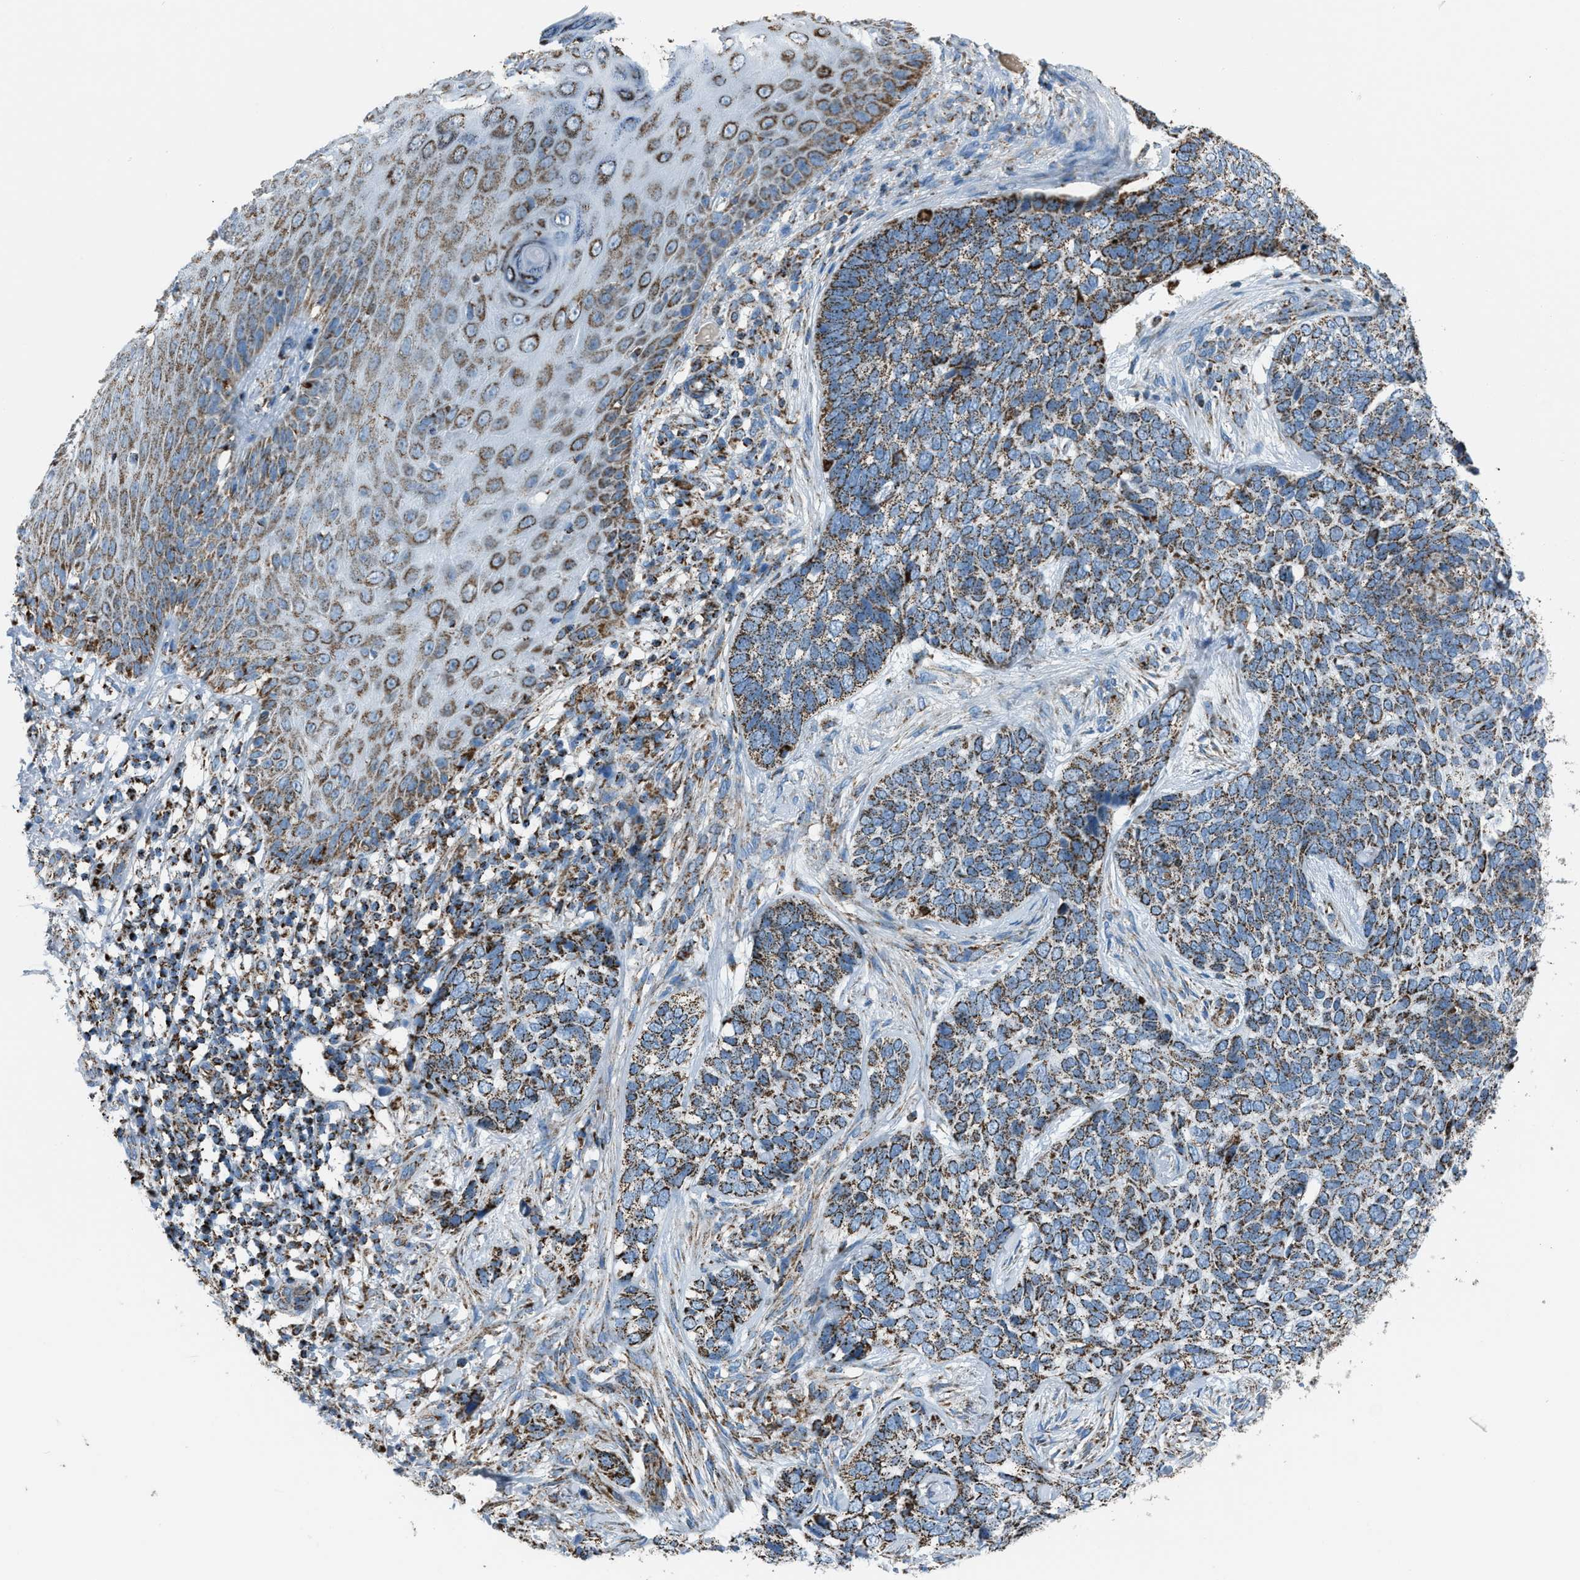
{"staining": {"intensity": "moderate", "quantity": ">75%", "location": "cytoplasmic/membranous"}, "tissue": "skin cancer", "cell_type": "Tumor cells", "image_type": "cancer", "snomed": [{"axis": "morphology", "description": "Basal cell carcinoma"}, {"axis": "topography", "description": "Skin"}], "caption": "Tumor cells exhibit medium levels of moderate cytoplasmic/membranous positivity in approximately >75% of cells in human skin cancer (basal cell carcinoma).", "gene": "MDH2", "patient": {"sex": "female", "age": 64}}